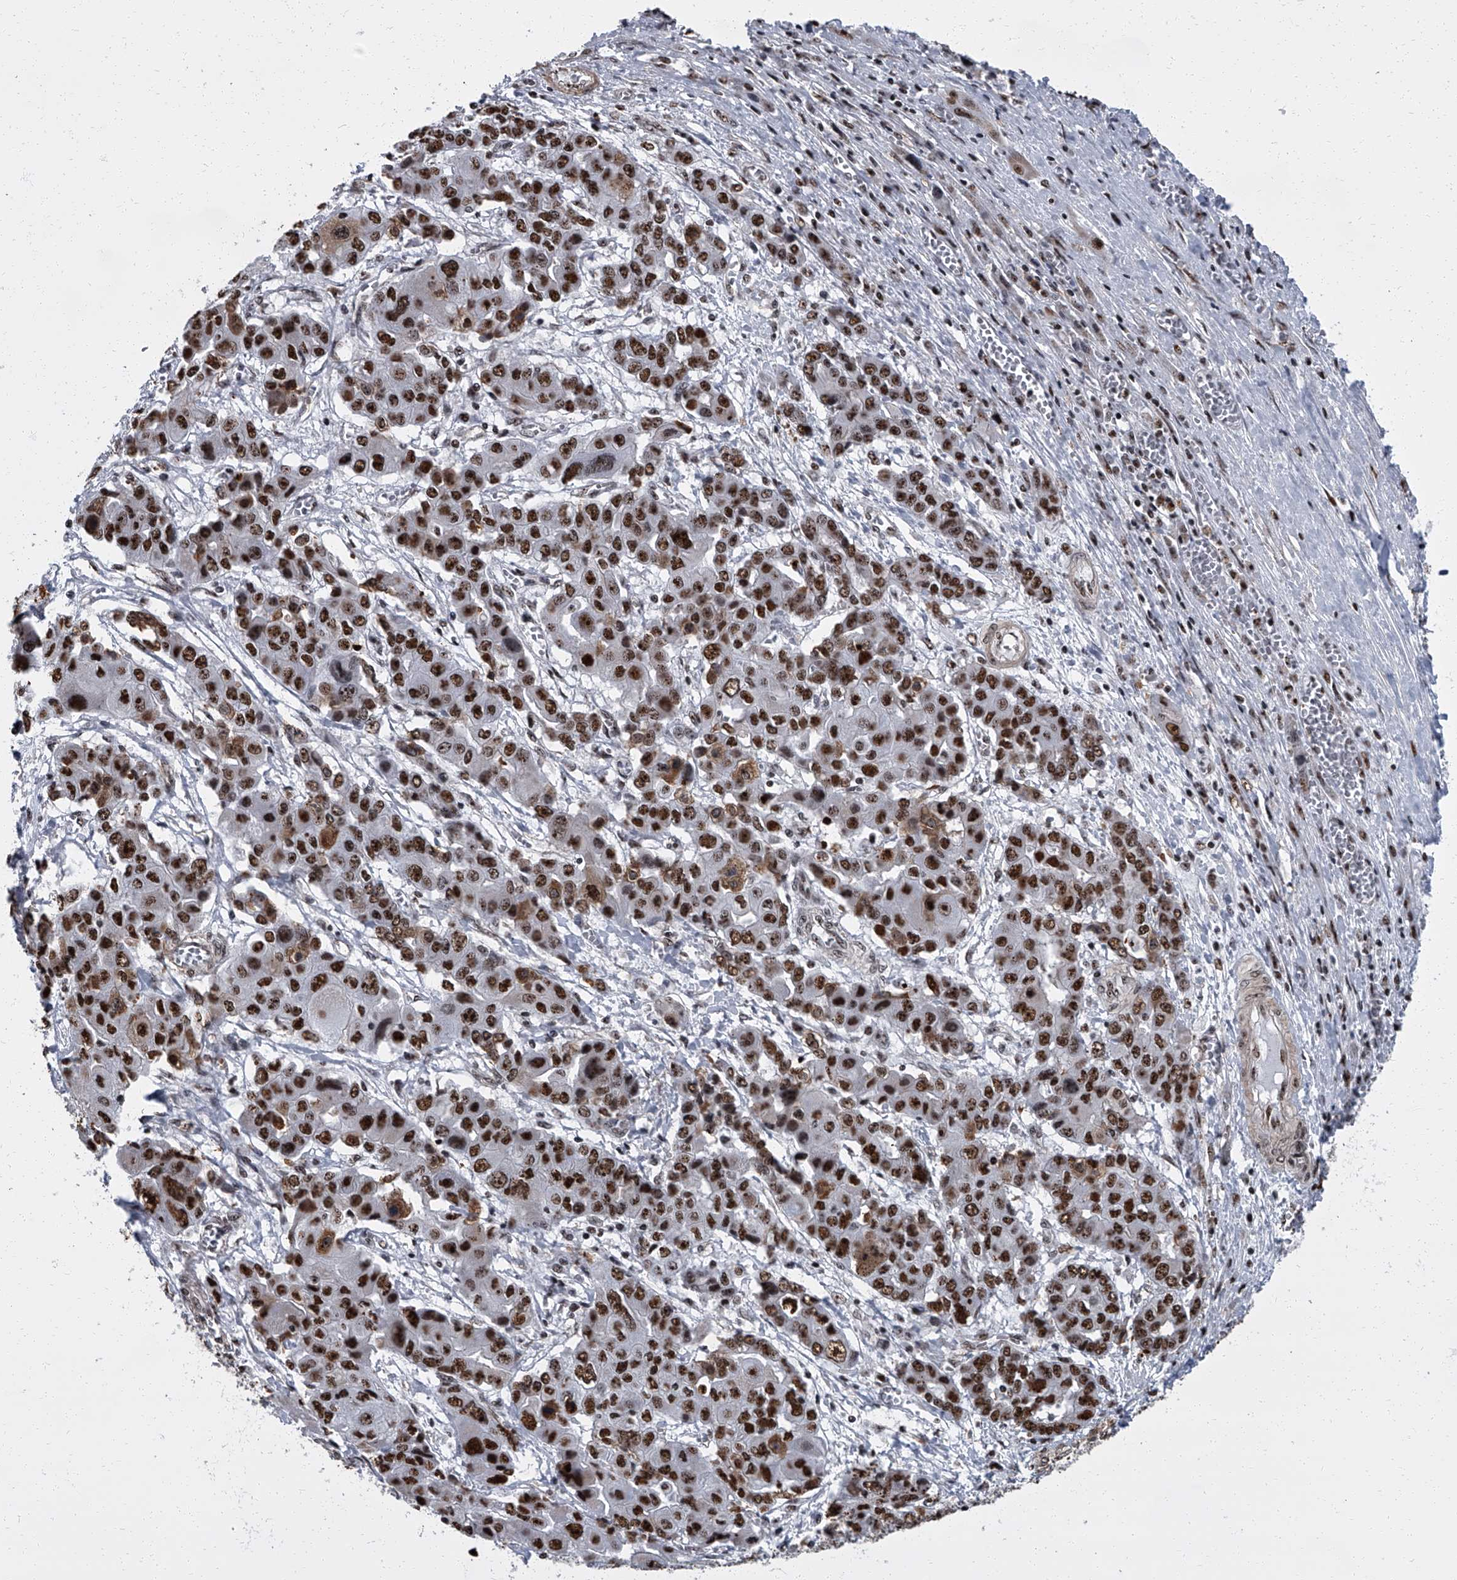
{"staining": {"intensity": "strong", "quantity": ">75%", "location": "nuclear"}, "tissue": "liver cancer", "cell_type": "Tumor cells", "image_type": "cancer", "snomed": [{"axis": "morphology", "description": "Cholangiocarcinoma"}, {"axis": "topography", "description": "Liver"}], "caption": "The immunohistochemical stain labels strong nuclear positivity in tumor cells of liver cancer (cholangiocarcinoma) tissue. (DAB = brown stain, brightfield microscopy at high magnification).", "gene": "ZNF518B", "patient": {"sex": "male", "age": 67}}